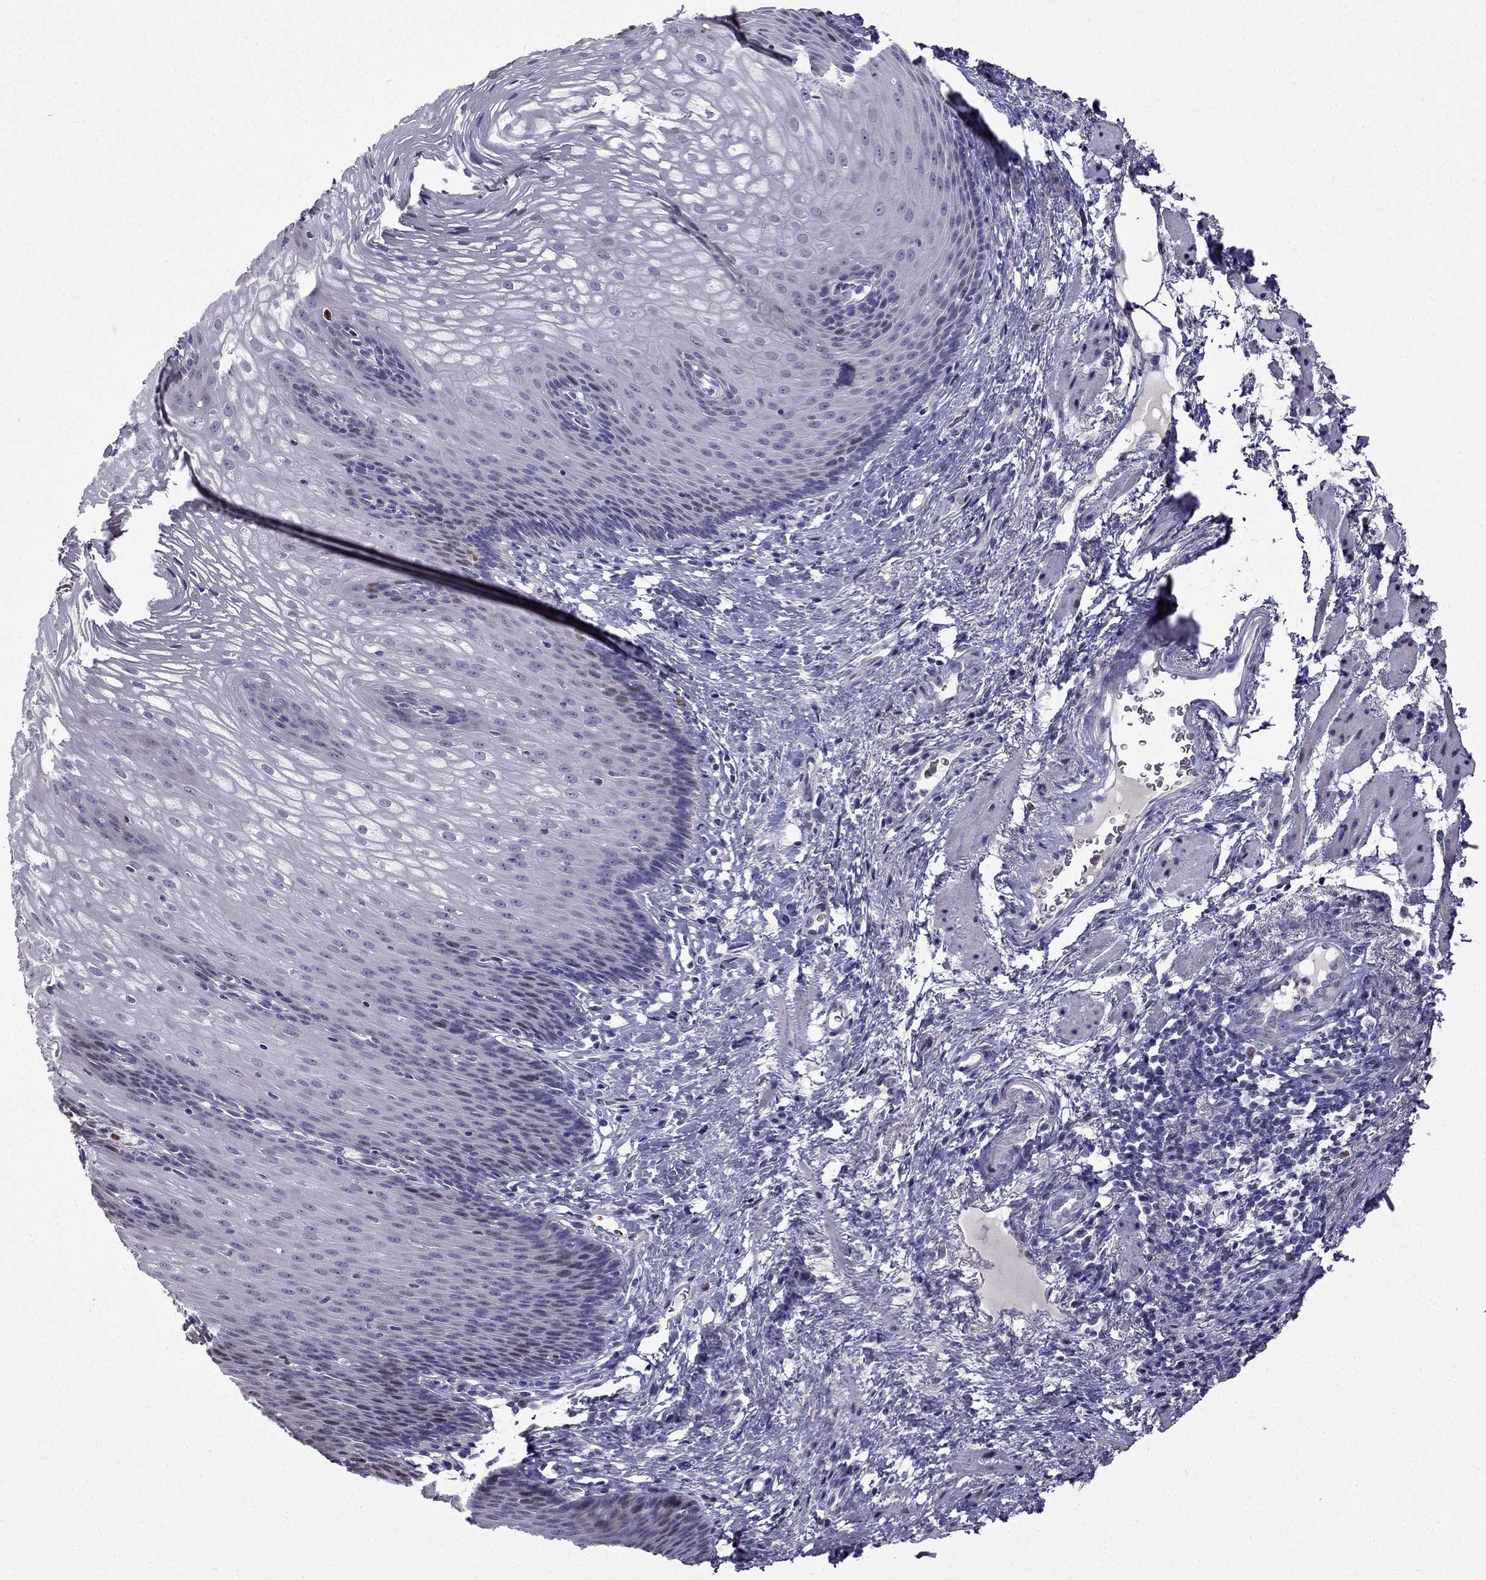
{"staining": {"intensity": "weak", "quantity": "<25%", "location": "nuclear"}, "tissue": "esophagus", "cell_type": "Squamous epithelial cells", "image_type": "normal", "snomed": [{"axis": "morphology", "description": "Normal tissue, NOS"}, {"axis": "topography", "description": "Esophagus"}], "caption": "There is no significant expression in squamous epithelial cells of esophagus.", "gene": "UHRF1", "patient": {"sex": "male", "age": 76}}